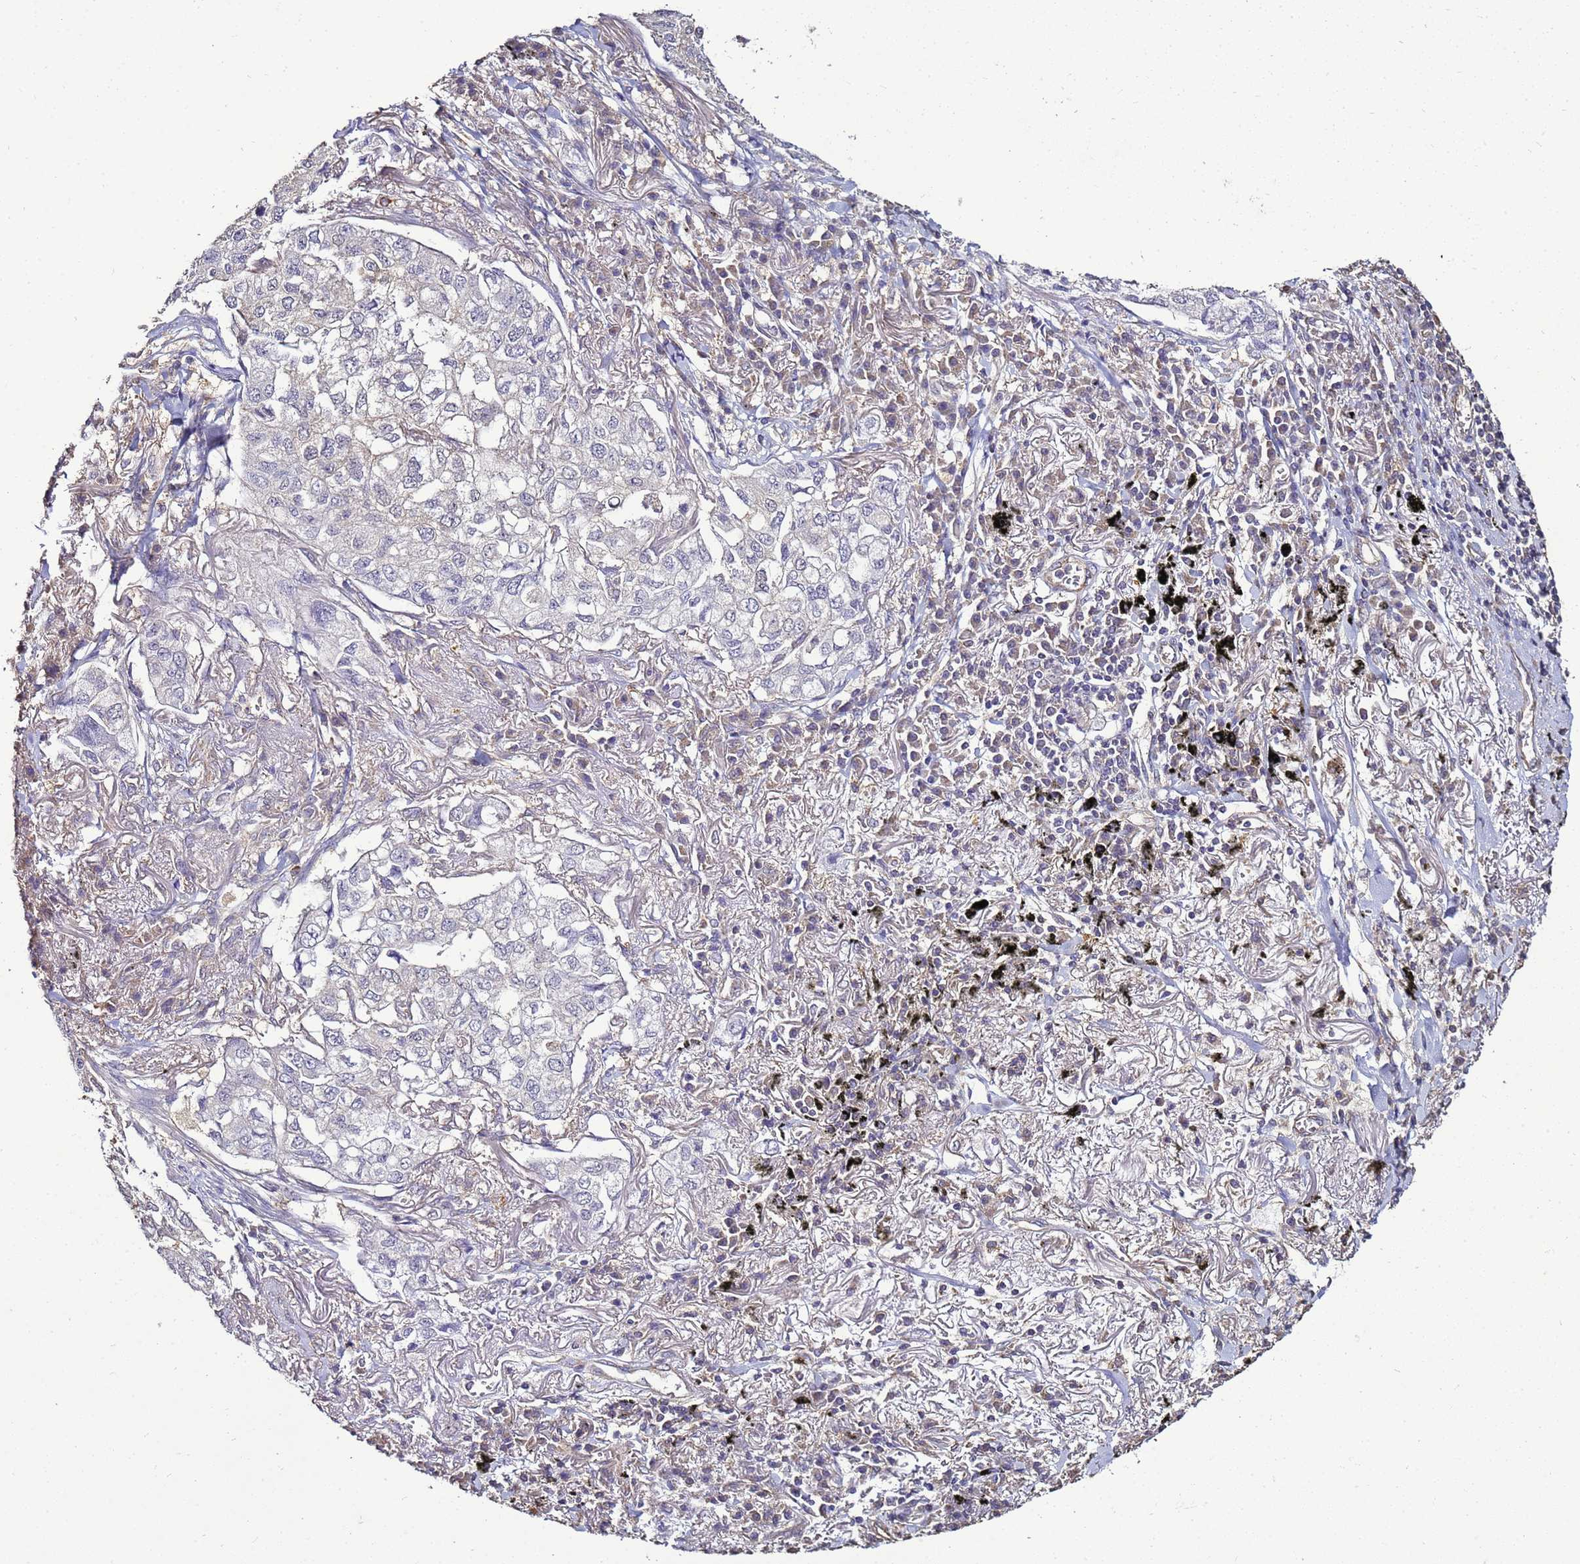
{"staining": {"intensity": "negative", "quantity": "none", "location": "none"}, "tissue": "lung cancer", "cell_type": "Tumor cells", "image_type": "cancer", "snomed": [{"axis": "morphology", "description": "Adenocarcinoma, NOS"}, {"axis": "topography", "description": "Lung"}], "caption": "High power microscopy photomicrograph of an IHC photomicrograph of lung cancer, revealing no significant expression in tumor cells.", "gene": "ENOPH1", "patient": {"sex": "male", "age": 65}}